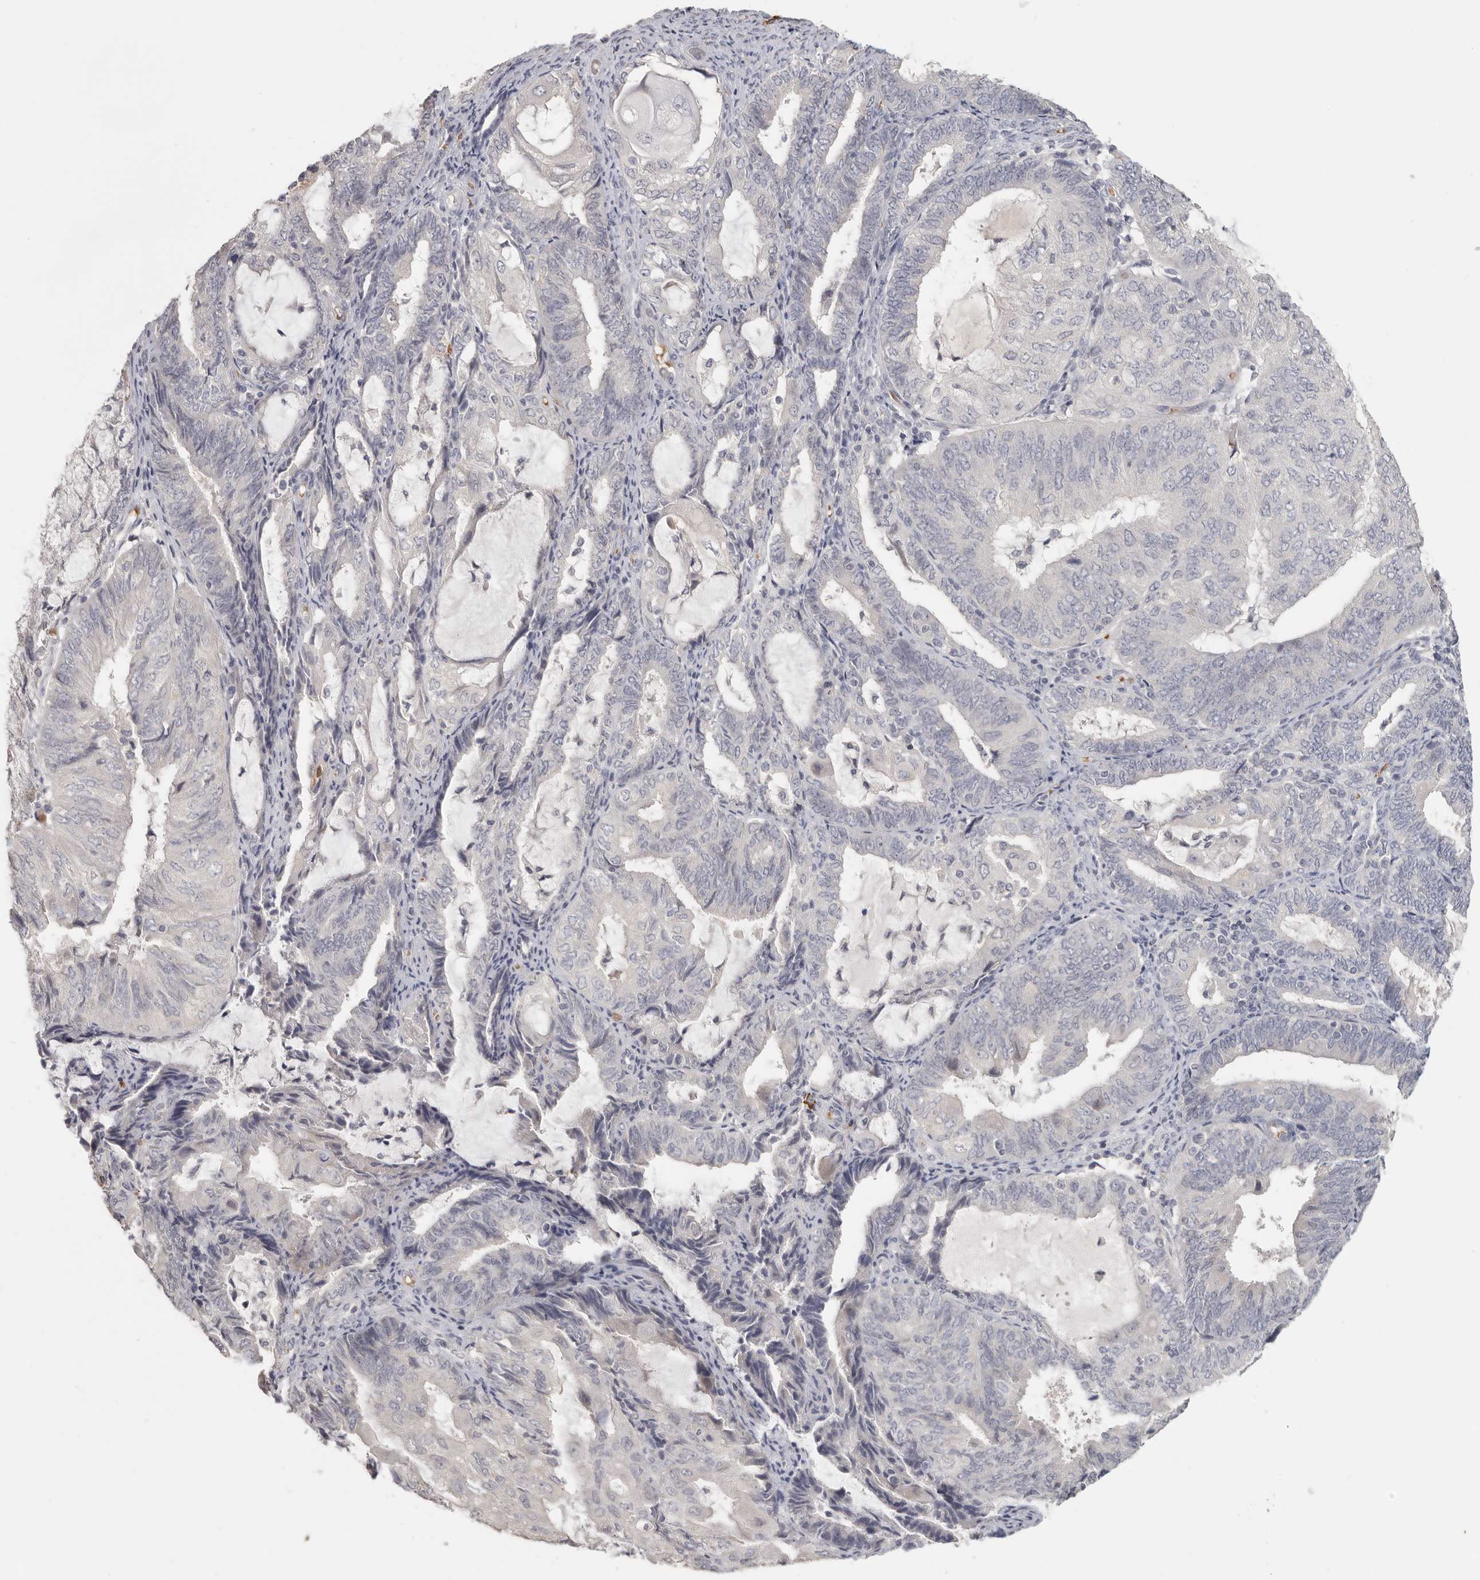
{"staining": {"intensity": "negative", "quantity": "none", "location": "none"}, "tissue": "endometrial cancer", "cell_type": "Tumor cells", "image_type": "cancer", "snomed": [{"axis": "morphology", "description": "Adenocarcinoma, NOS"}, {"axis": "topography", "description": "Endometrium"}], "caption": "IHC micrograph of neoplastic tissue: human endometrial adenocarcinoma stained with DAB exhibits no significant protein expression in tumor cells.", "gene": "DNAJC11", "patient": {"sex": "female", "age": 81}}